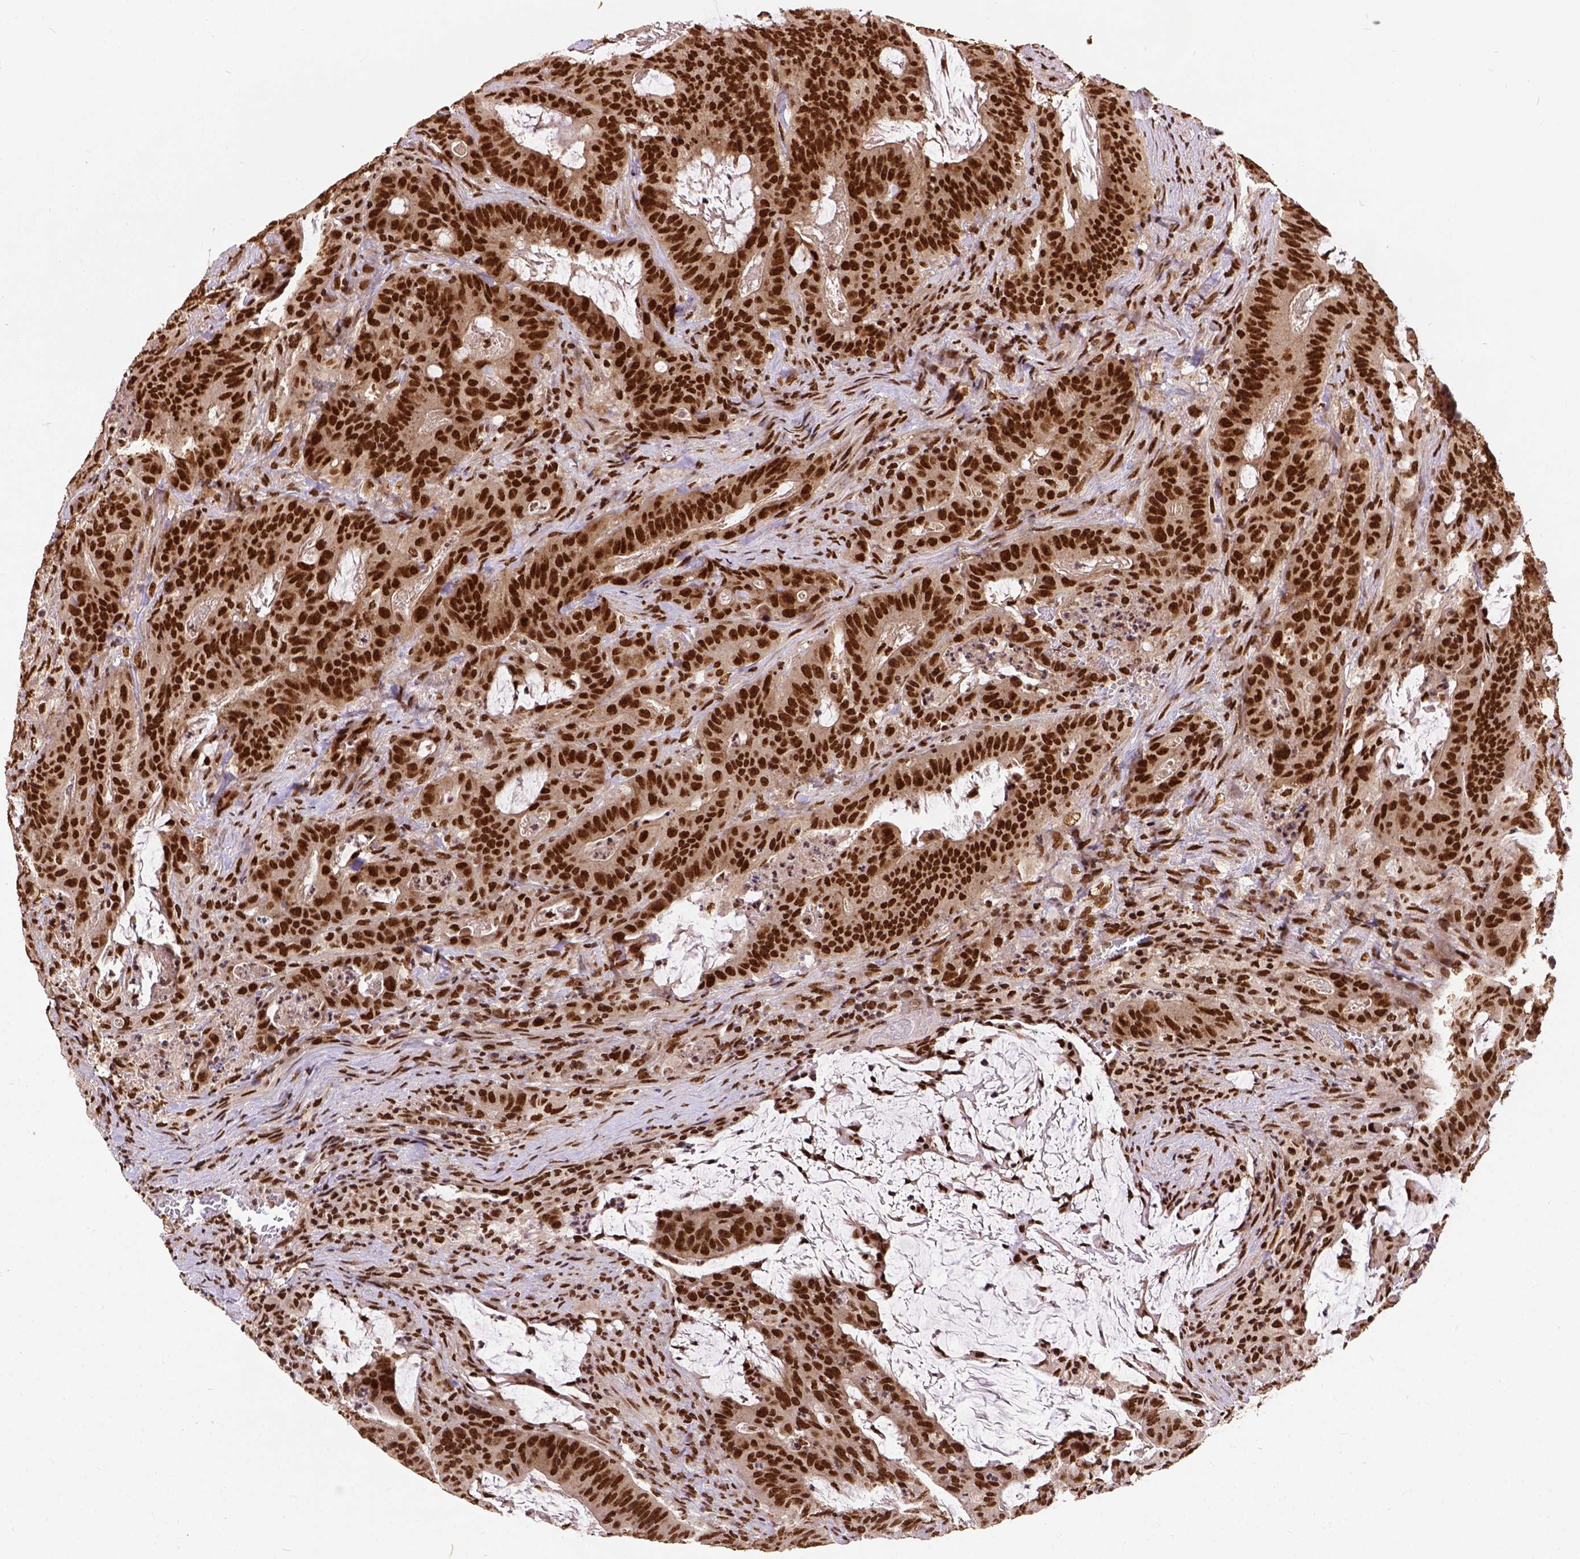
{"staining": {"intensity": "strong", "quantity": ">75%", "location": "nuclear"}, "tissue": "colorectal cancer", "cell_type": "Tumor cells", "image_type": "cancer", "snomed": [{"axis": "morphology", "description": "Adenocarcinoma, NOS"}, {"axis": "topography", "description": "Colon"}], "caption": "Colorectal cancer stained for a protein (brown) reveals strong nuclear positive expression in about >75% of tumor cells.", "gene": "NACC1", "patient": {"sex": "male", "age": 33}}